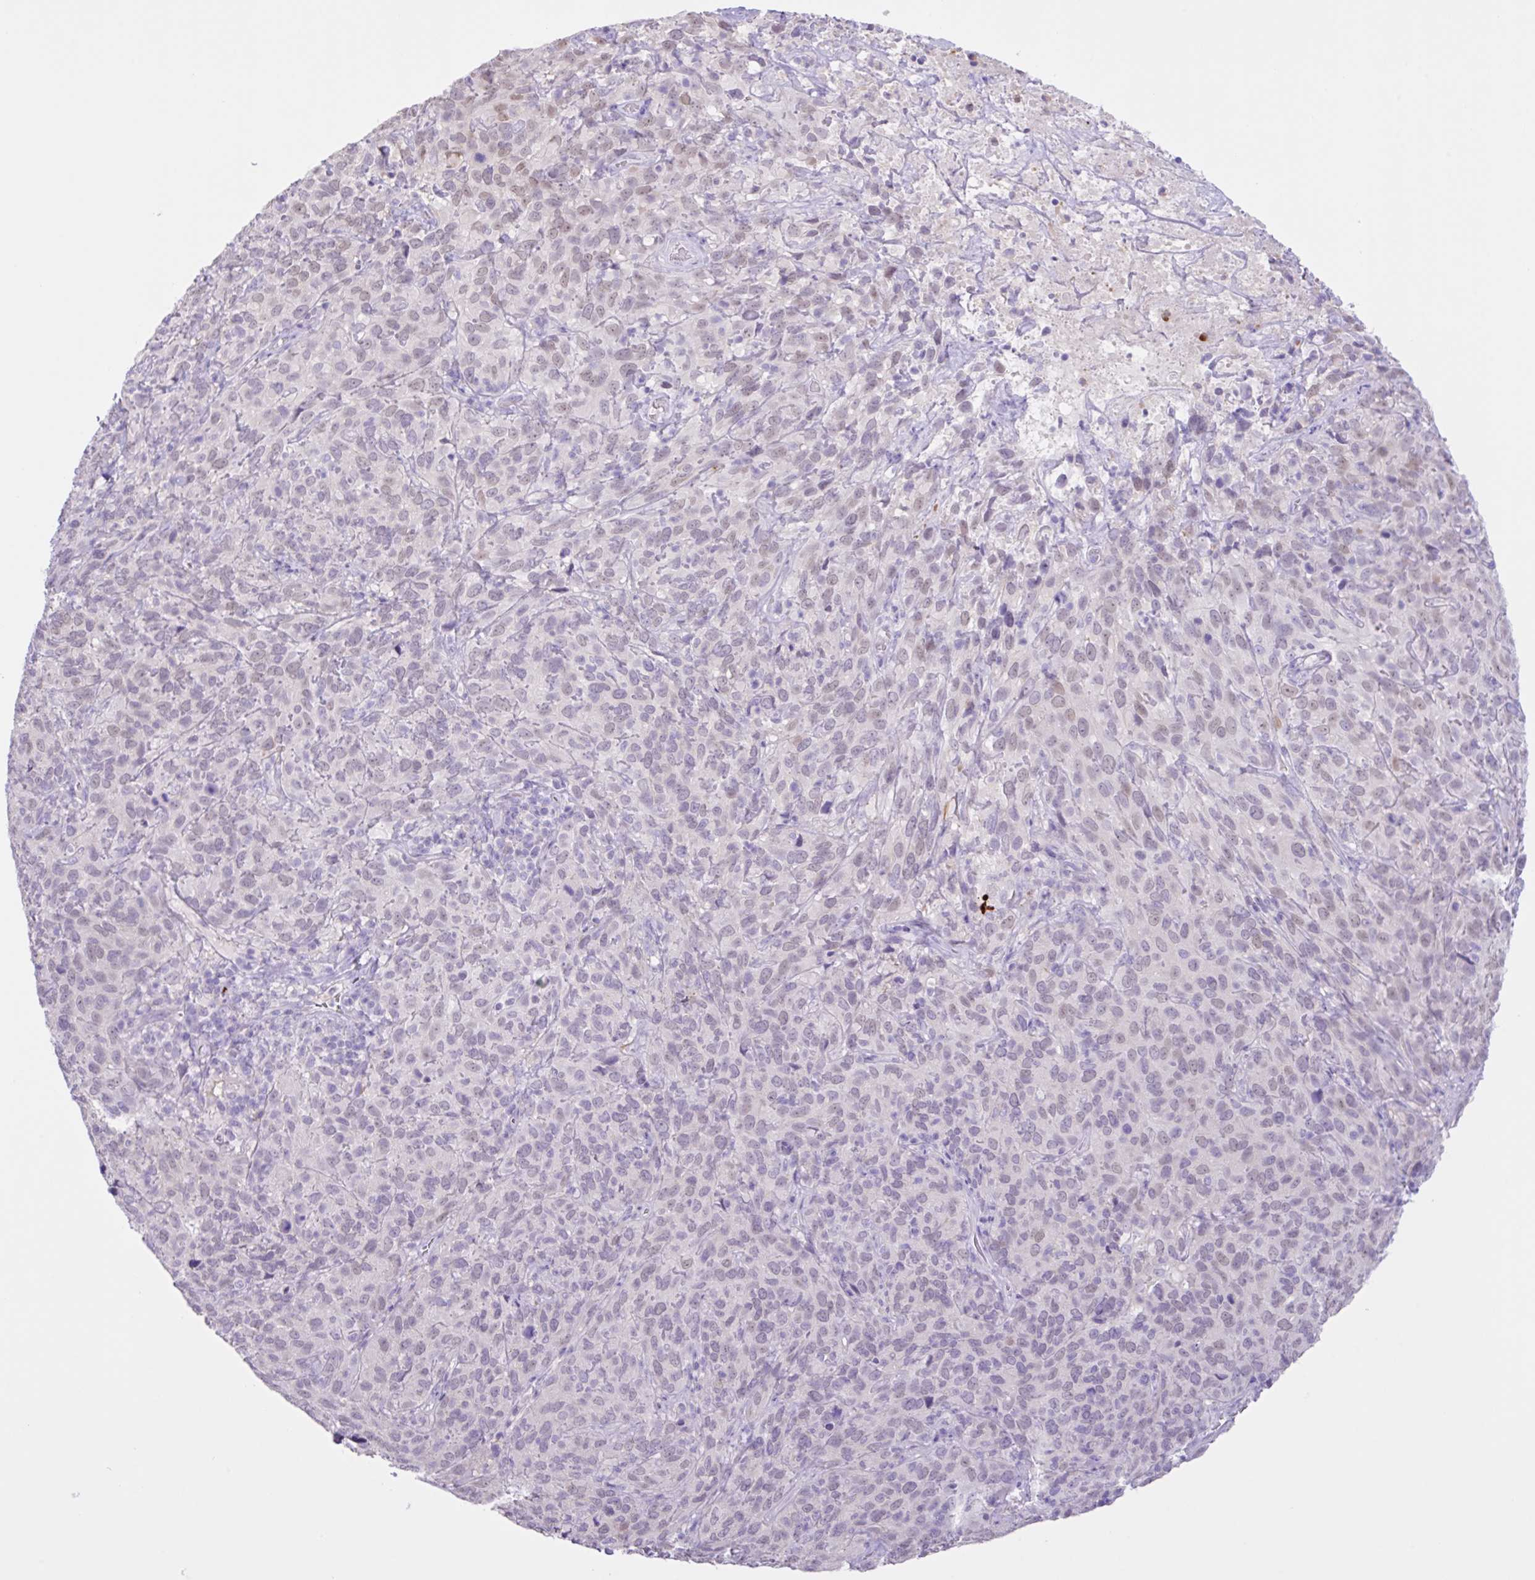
{"staining": {"intensity": "weak", "quantity": "25%-75%", "location": "nuclear"}, "tissue": "cervical cancer", "cell_type": "Tumor cells", "image_type": "cancer", "snomed": [{"axis": "morphology", "description": "Squamous cell carcinoma, NOS"}, {"axis": "topography", "description": "Cervix"}], "caption": "IHC (DAB) staining of squamous cell carcinoma (cervical) demonstrates weak nuclear protein staining in approximately 25%-75% of tumor cells. (Brightfield microscopy of DAB IHC at high magnification).", "gene": "CST11", "patient": {"sex": "female", "age": 51}}